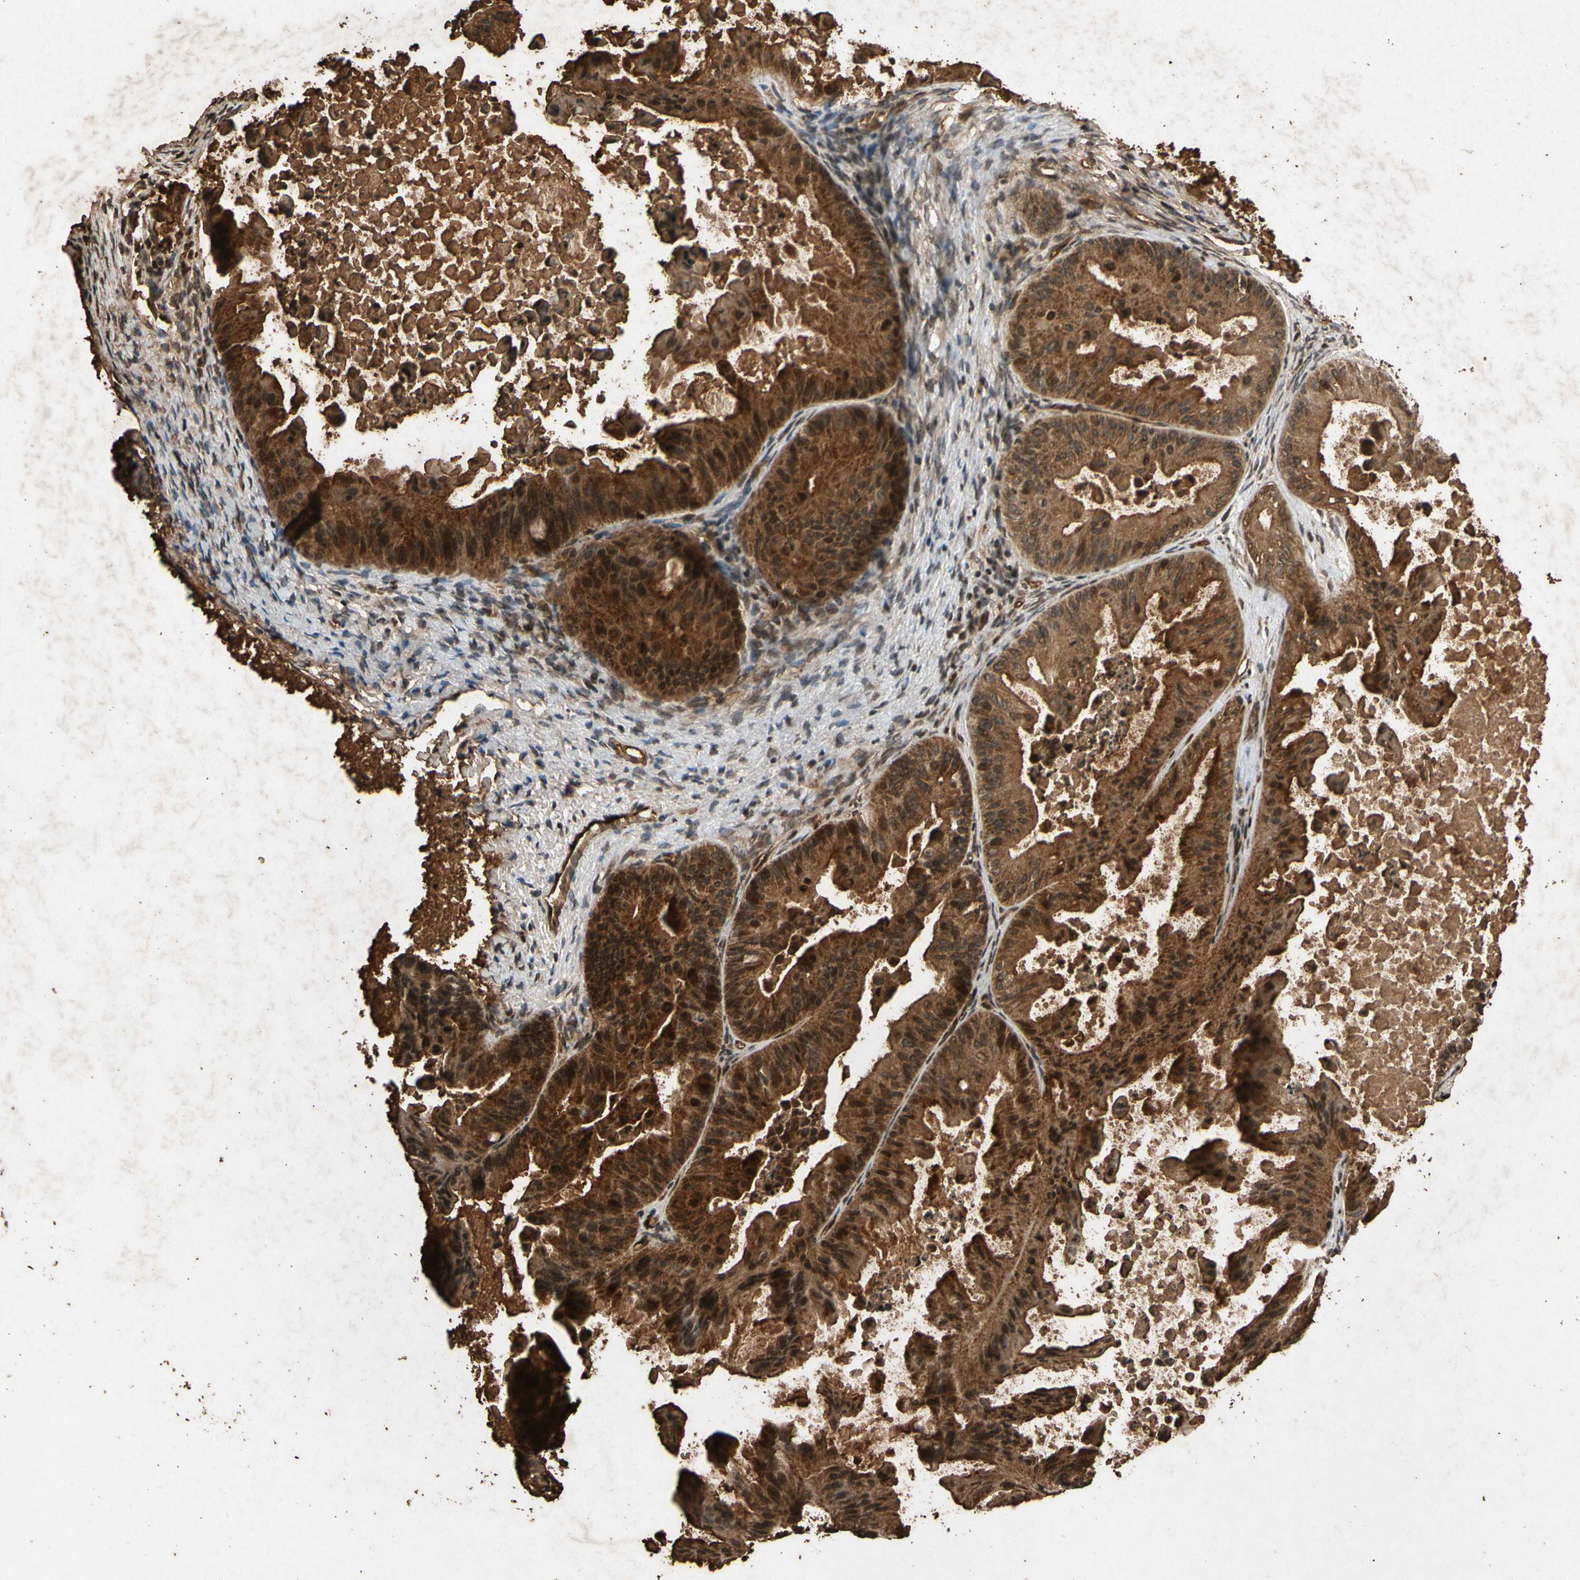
{"staining": {"intensity": "strong", "quantity": ">75%", "location": "cytoplasmic/membranous"}, "tissue": "ovarian cancer", "cell_type": "Tumor cells", "image_type": "cancer", "snomed": [{"axis": "morphology", "description": "Cystadenocarcinoma, mucinous, NOS"}, {"axis": "topography", "description": "Ovary"}], "caption": "Immunohistochemical staining of human ovarian cancer (mucinous cystadenocarcinoma) shows high levels of strong cytoplasmic/membranous expression in about >75% of tumor cells.", "gene": "TXN2", "patient": {"sex": "female", "age": 37}}